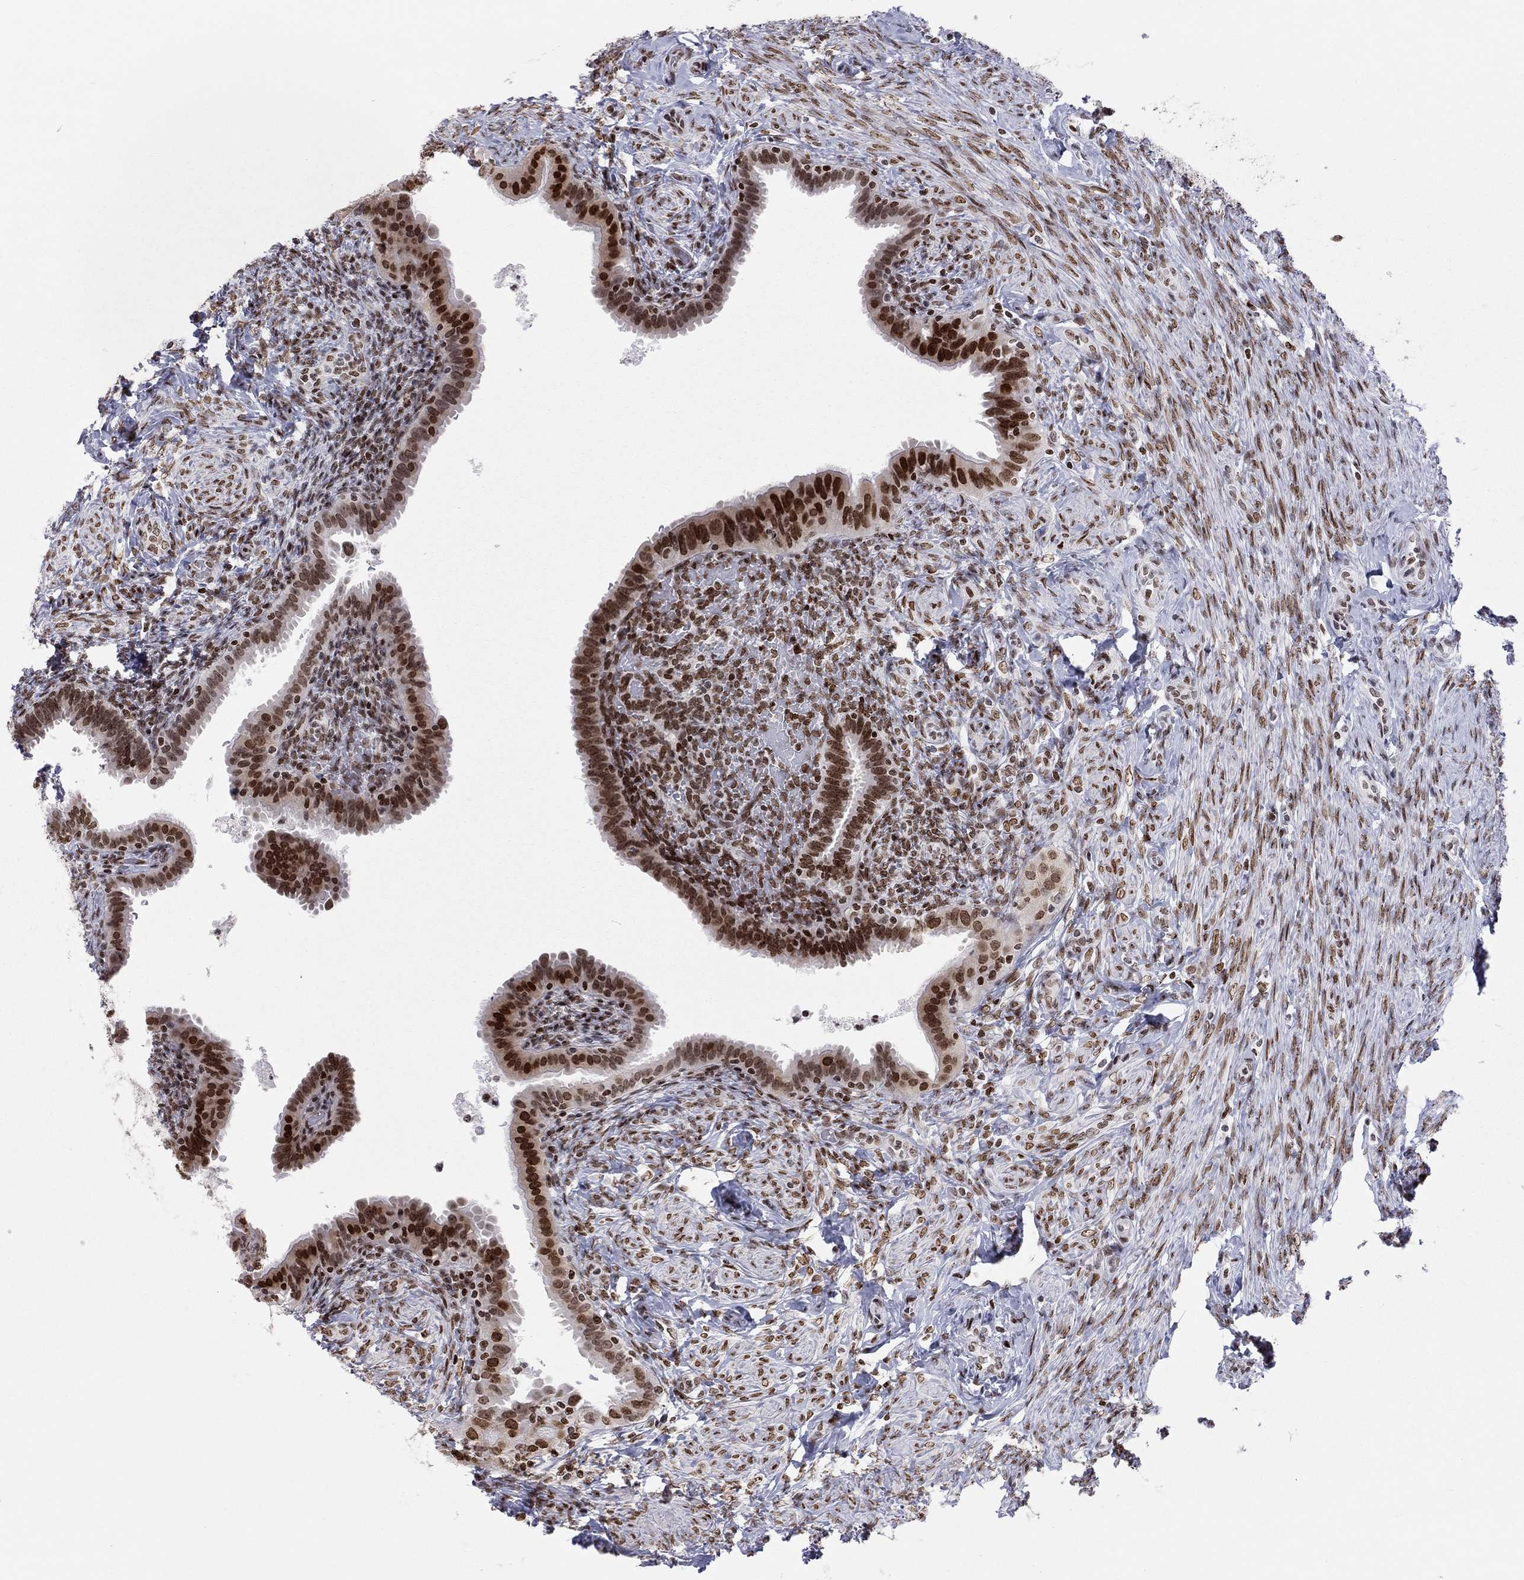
{"staining": {"intensity": "strong", "quantity": ">75%", "location": "nuclear"}, "tissue": "fallopian tube", "cell_type": "Glandular cells", "image_type": "normal", "snomed": [{"axis": "morphology", "description": "Normal tissue, NOS"}, {"axis": "topography", "description": "Fallopian tube"}], "caption": "Brown immunohistochemical staining in unremarkable fallopian tube displays strong nuclear staining in about >75% of glandular cells.", "gene": "H2AX", "patient": {"sex": "female", "age": 41}}